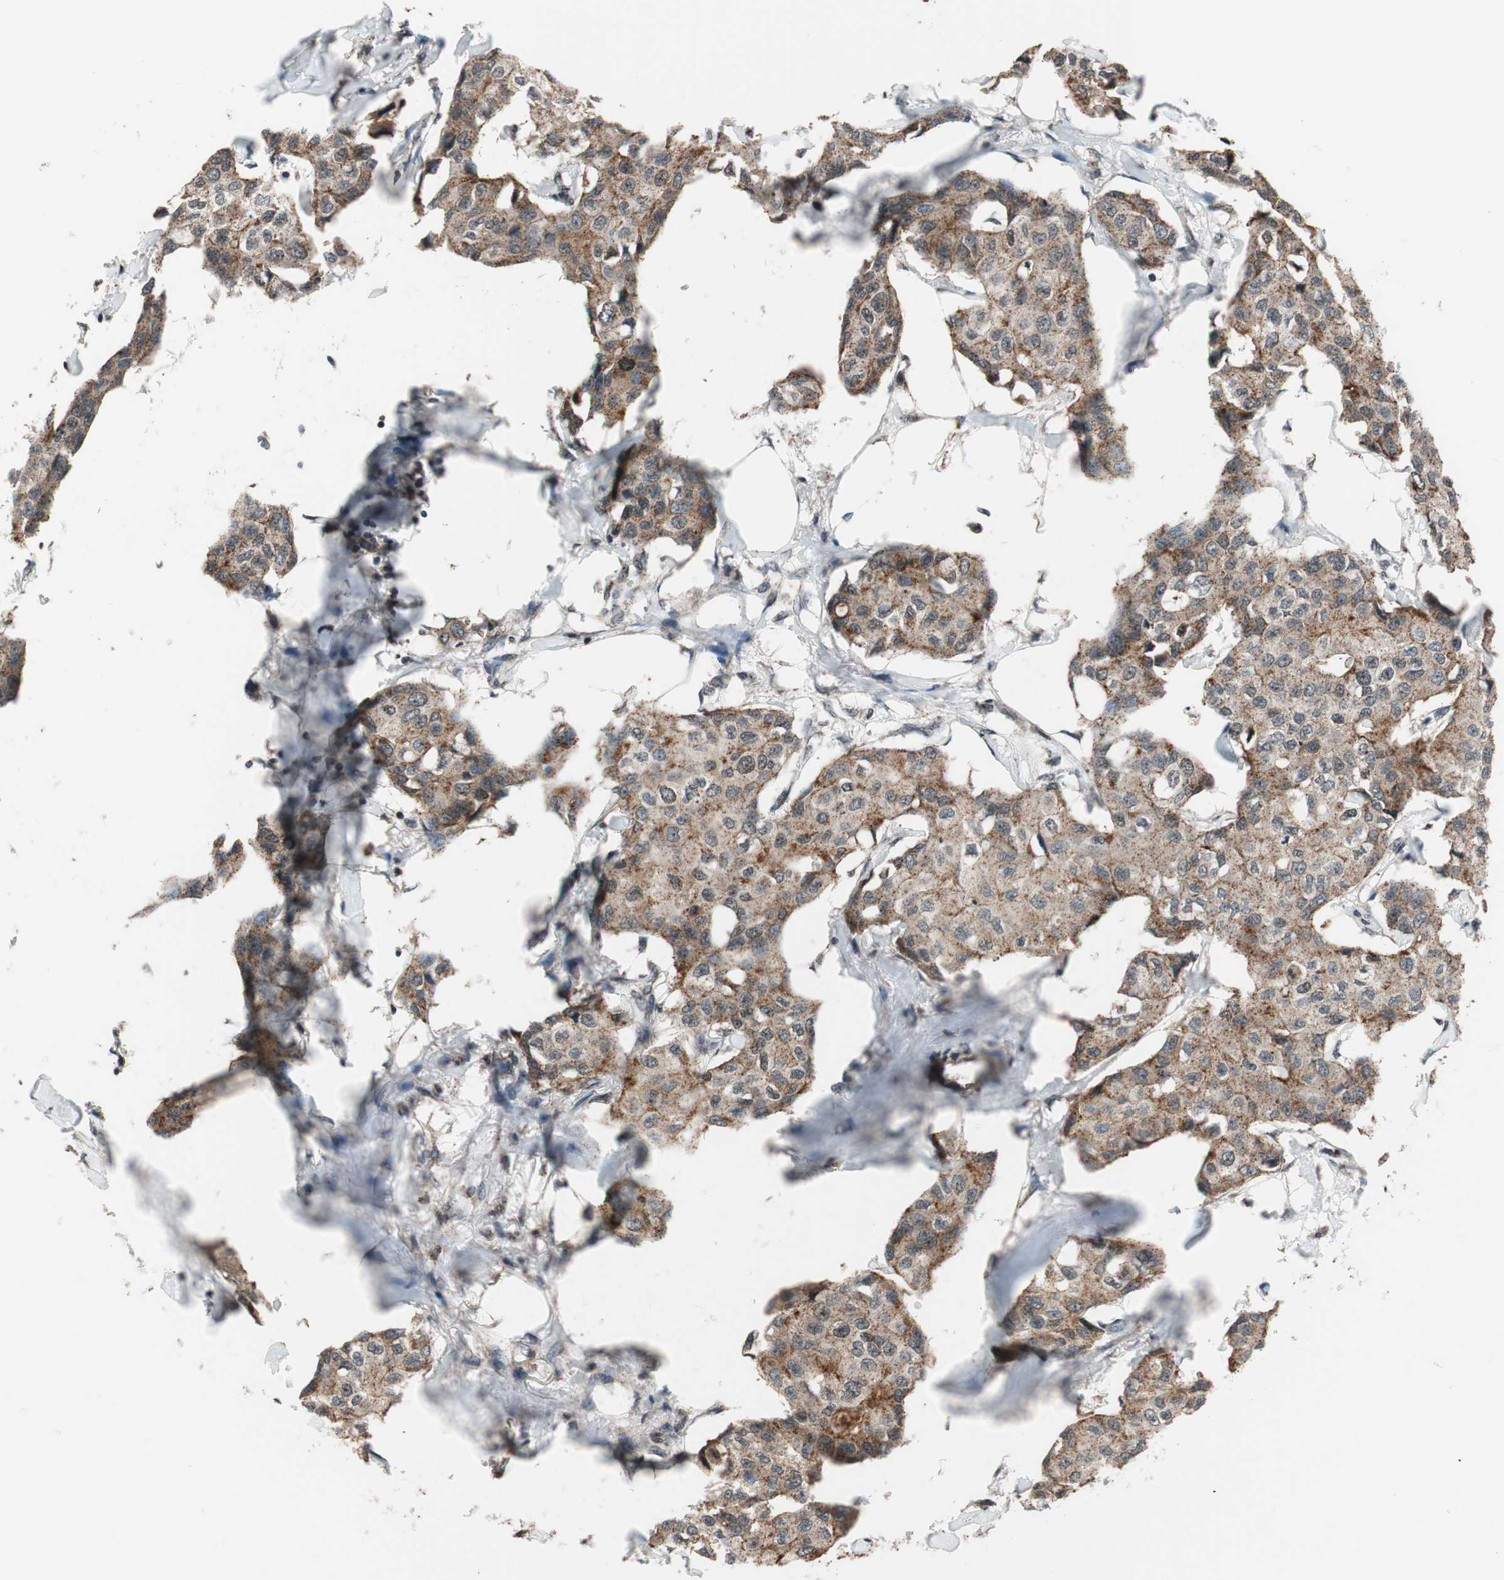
{"staining": {"intensity": "moderate", "quantity": ">75%", "location": "cytoplasmic/membranous"}, "tissue": "breast cancer", "cell_type": "Tumor cells", "image_type": "cancer", "snomed": [{"axis": "morphology", "description": "Duct carcinoma"}, {"axis": "topography", "description": "Breast"}], "caption": "This photomicrograph shows immunohistochemistry staining of intraductal carcinoma (breast), with medium moderate cytoplasmic/membranous positivity in about >75% of tumor cells.", "gene": "RFC1", "patient": {"sex": "female", "age": 80}}